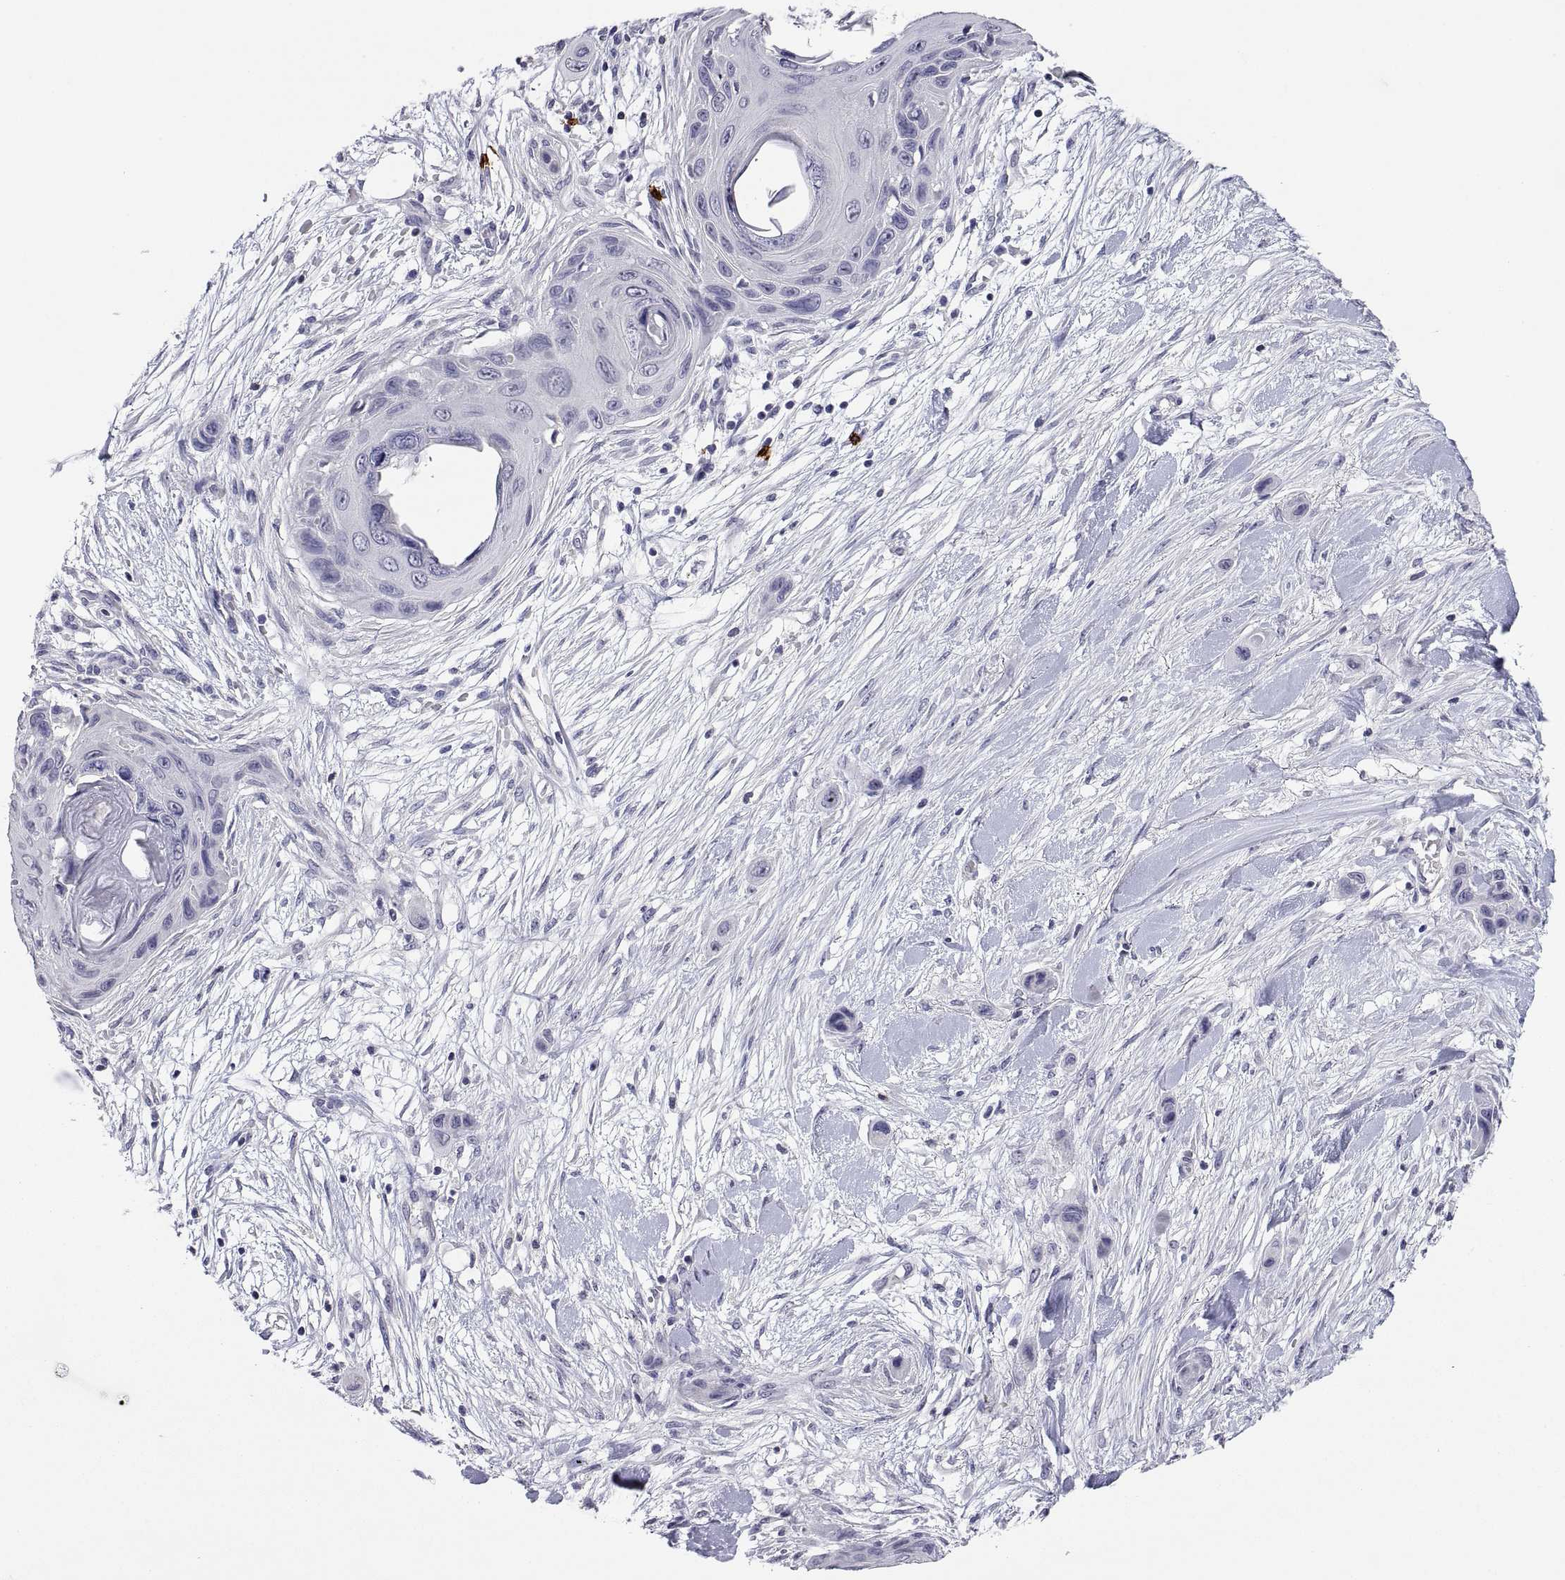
{"staining": {"intensity": "negative", "quantity": "none", "location": "none"}, "tissue": "skin cancer", "cell_type": "Tumor cells", "image_type": "cancer", "snomed": [{"axis": "morphology", "description": "Squamous cell carcinoma, NOS"}, {"axis": "topography", "description": "Skin"}], "caption": "Skin cancer (squamous cell carcinoma) was stained to show a protein in brown. There is no significant staining in tumor cells.", "gene": "MS4A1", "patient": {"sex": "male", "age": 79}}